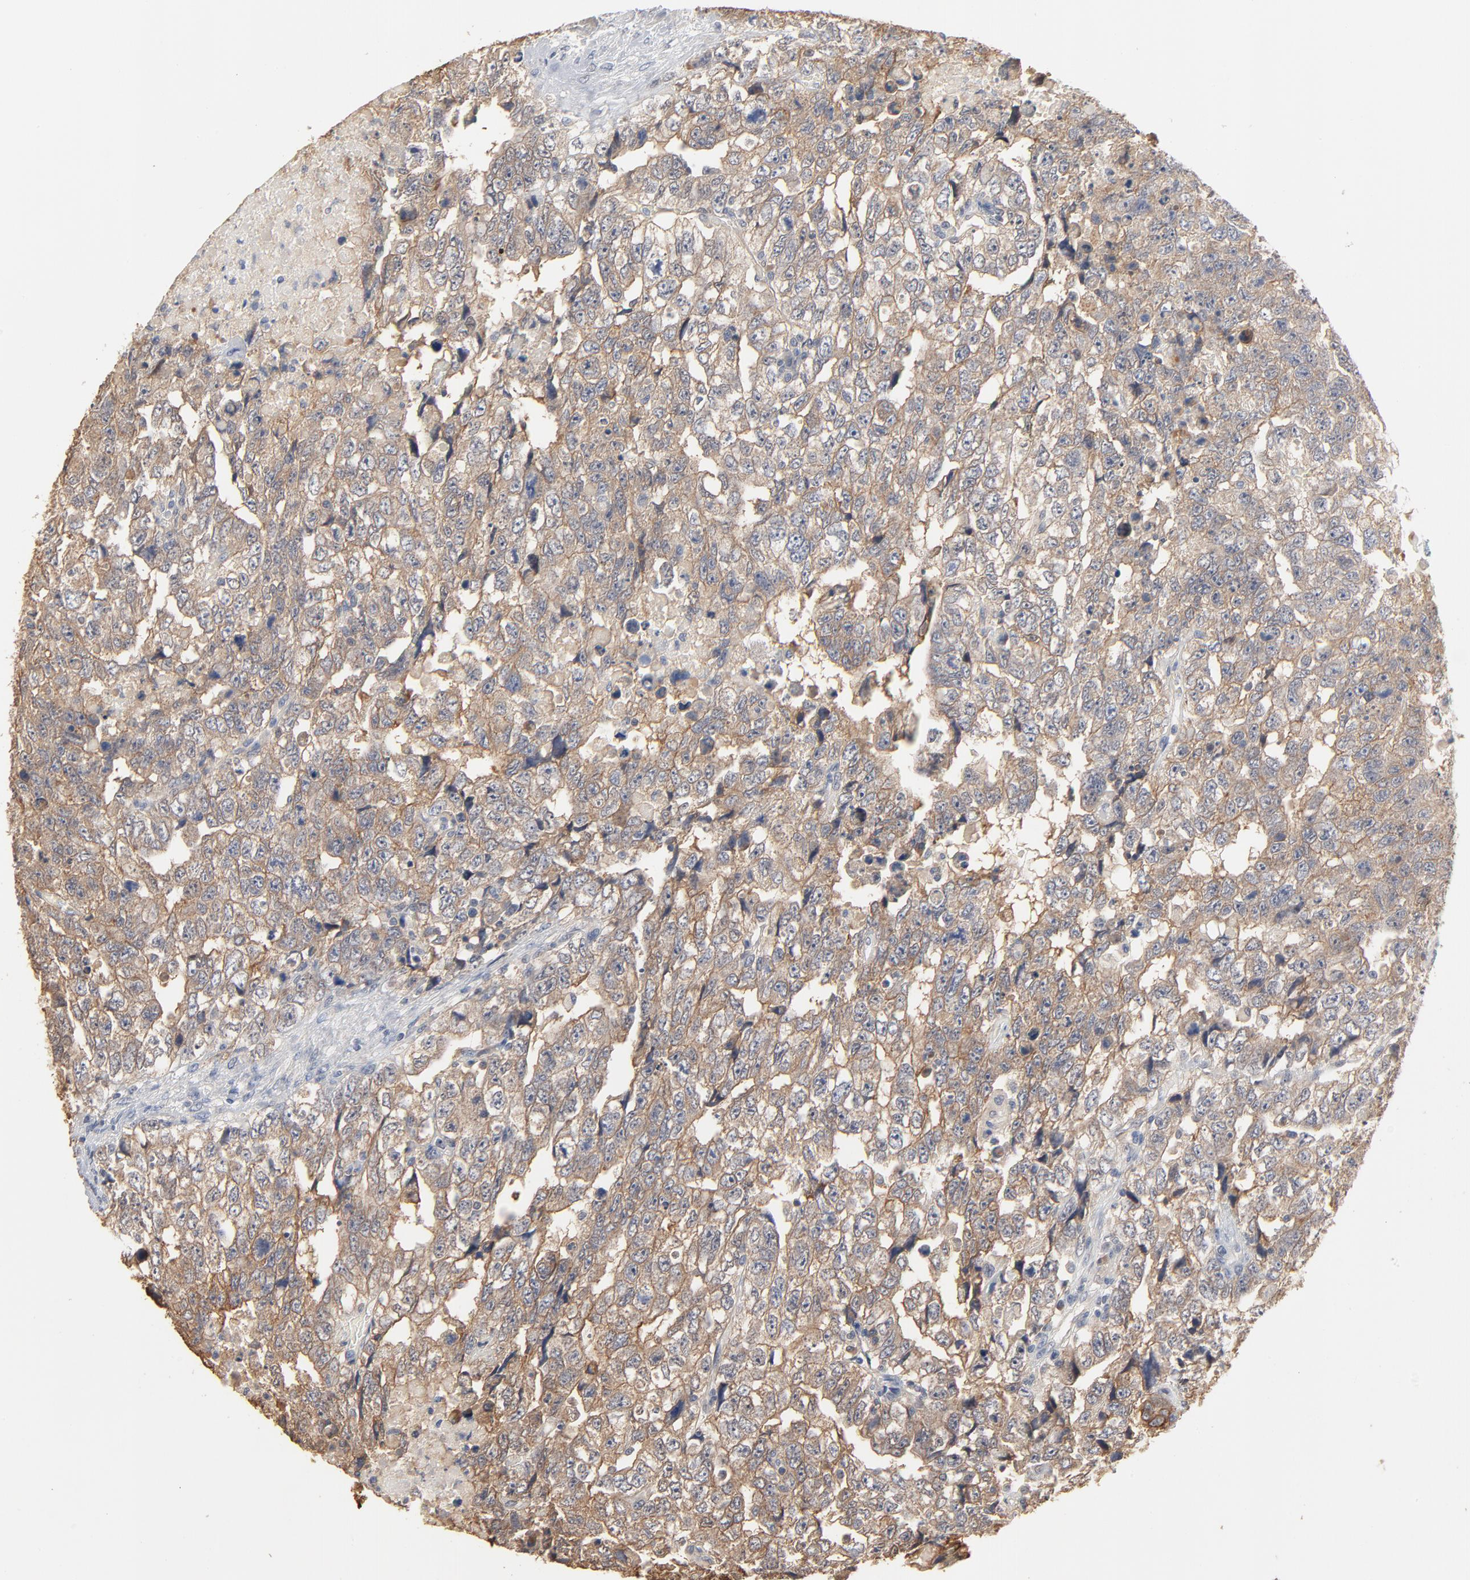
{"staining": {"intensity": "weak", "quantity": ">75%", "location": "cytoplasmic/membranous"}, "tissue": "testis cancer", "cell_type": "Tumor cells", "image_type": "cancer", "snomed": [{"axis": "morphology", "description": "Carcinoma, Embryonal, NOS"}, {"axis": "topography", "description": "Testis"}], "caption": "An image of human testis cancer stained for a protein shows weak cytoplasmic/membranous brown staining in tumor cells.", "gene": "EPCAM", "patient": {"sex": "male", "age": 36}}